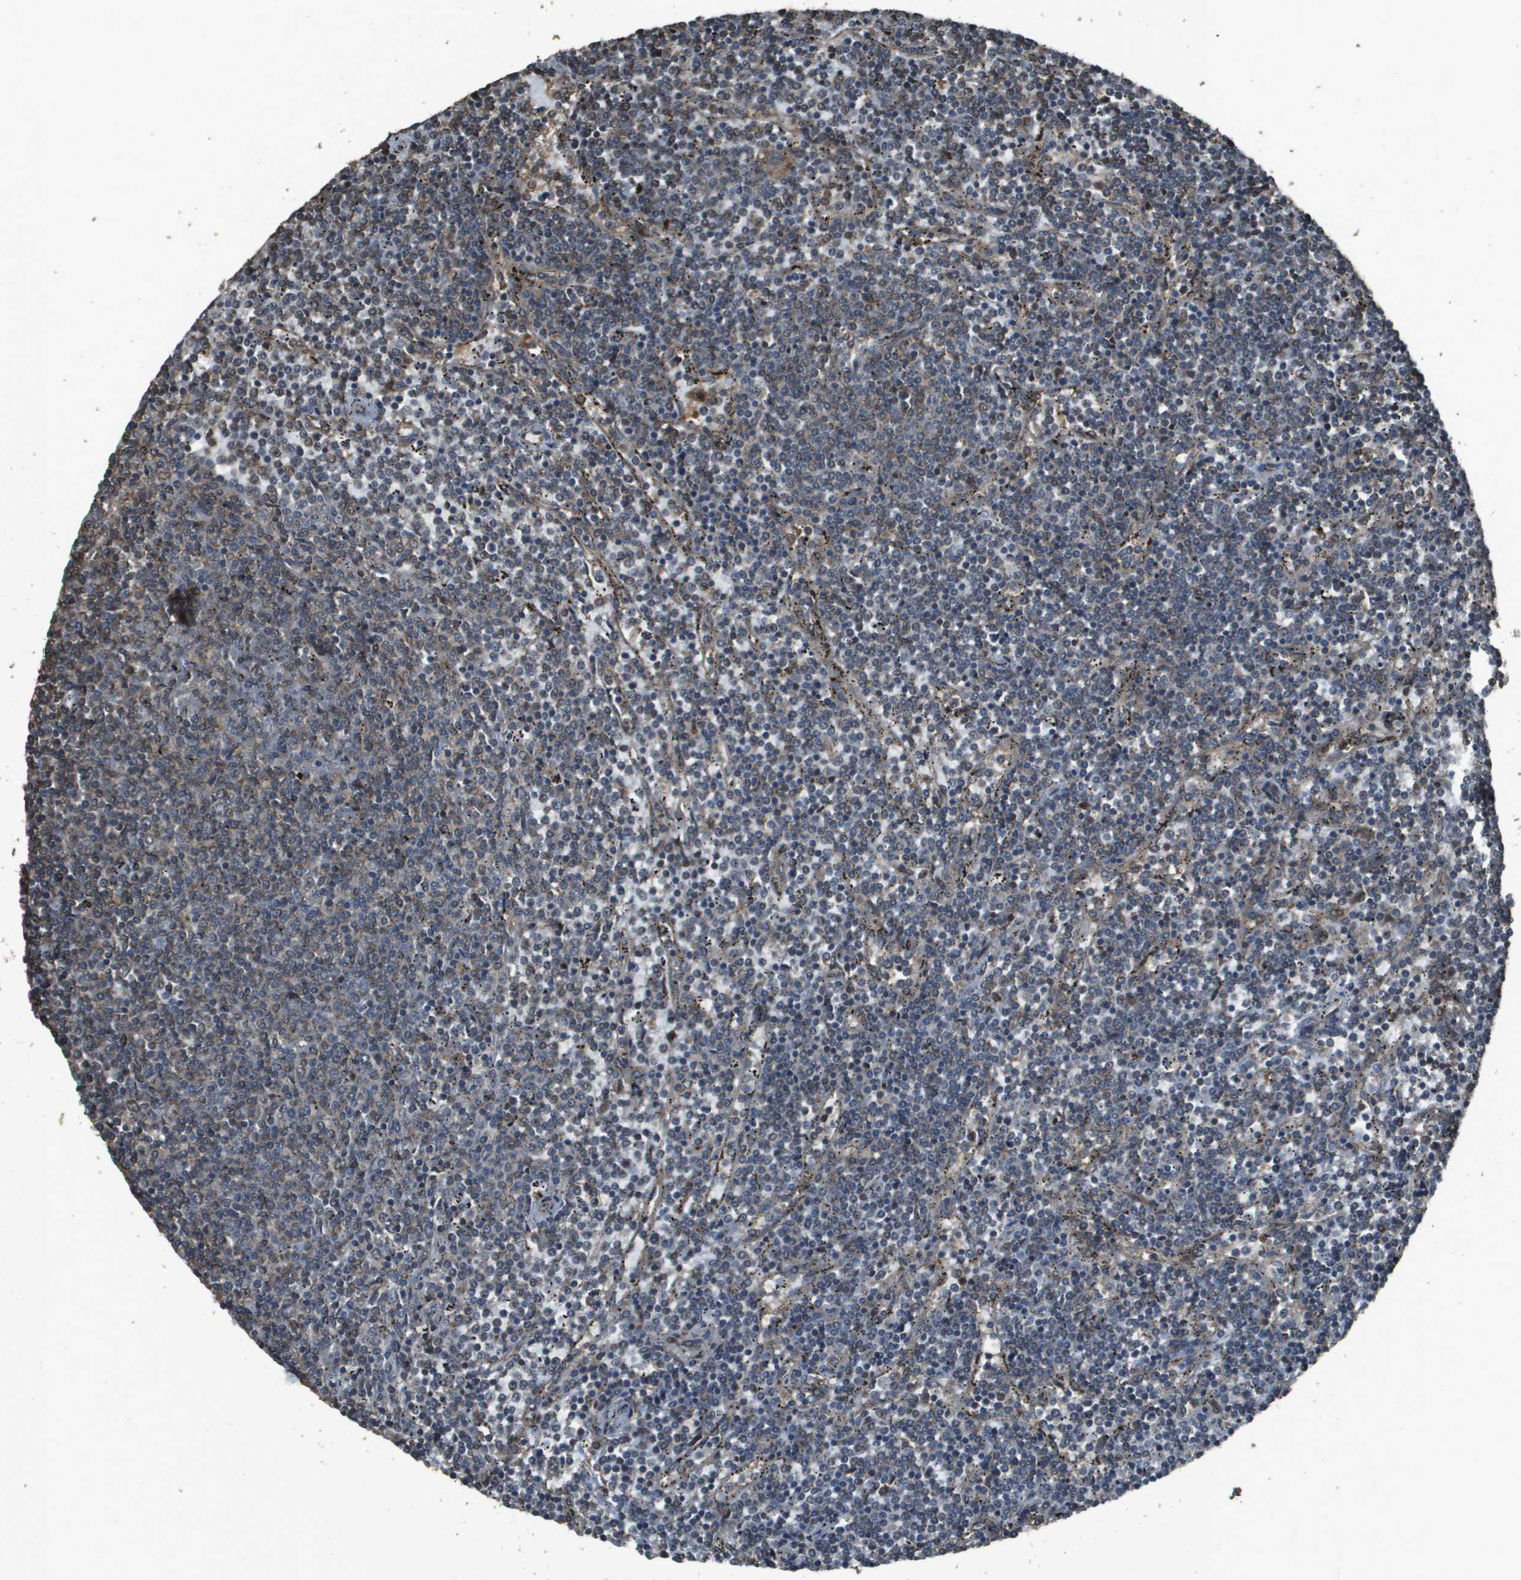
{"staining": {"intensity": "weak", "quantity": "25%-75%", "location": "cytoplasmic/membranous"}, "tissue": "lymphoma", "cell_type": "Tumor cells", "image_type": "cancer", "snomed": [{"axis": "morphology", "description": "Malignant lymphoma, non-Hodgkin's type, Low grade"}, {"axis": "topography", "description": "Spleen"}], "caption": "Brown immunohistochemical staining in low-grade malignant lymphoma, non-Hodgkin's type reveals weak cytoplasmic/membranous staining in about 25%-75% of tumor cells. (DAB IHC with brightfield microscopy, high magnification).", "gene": "FIG4", "patient": {"sex": "female", "age": 50}}